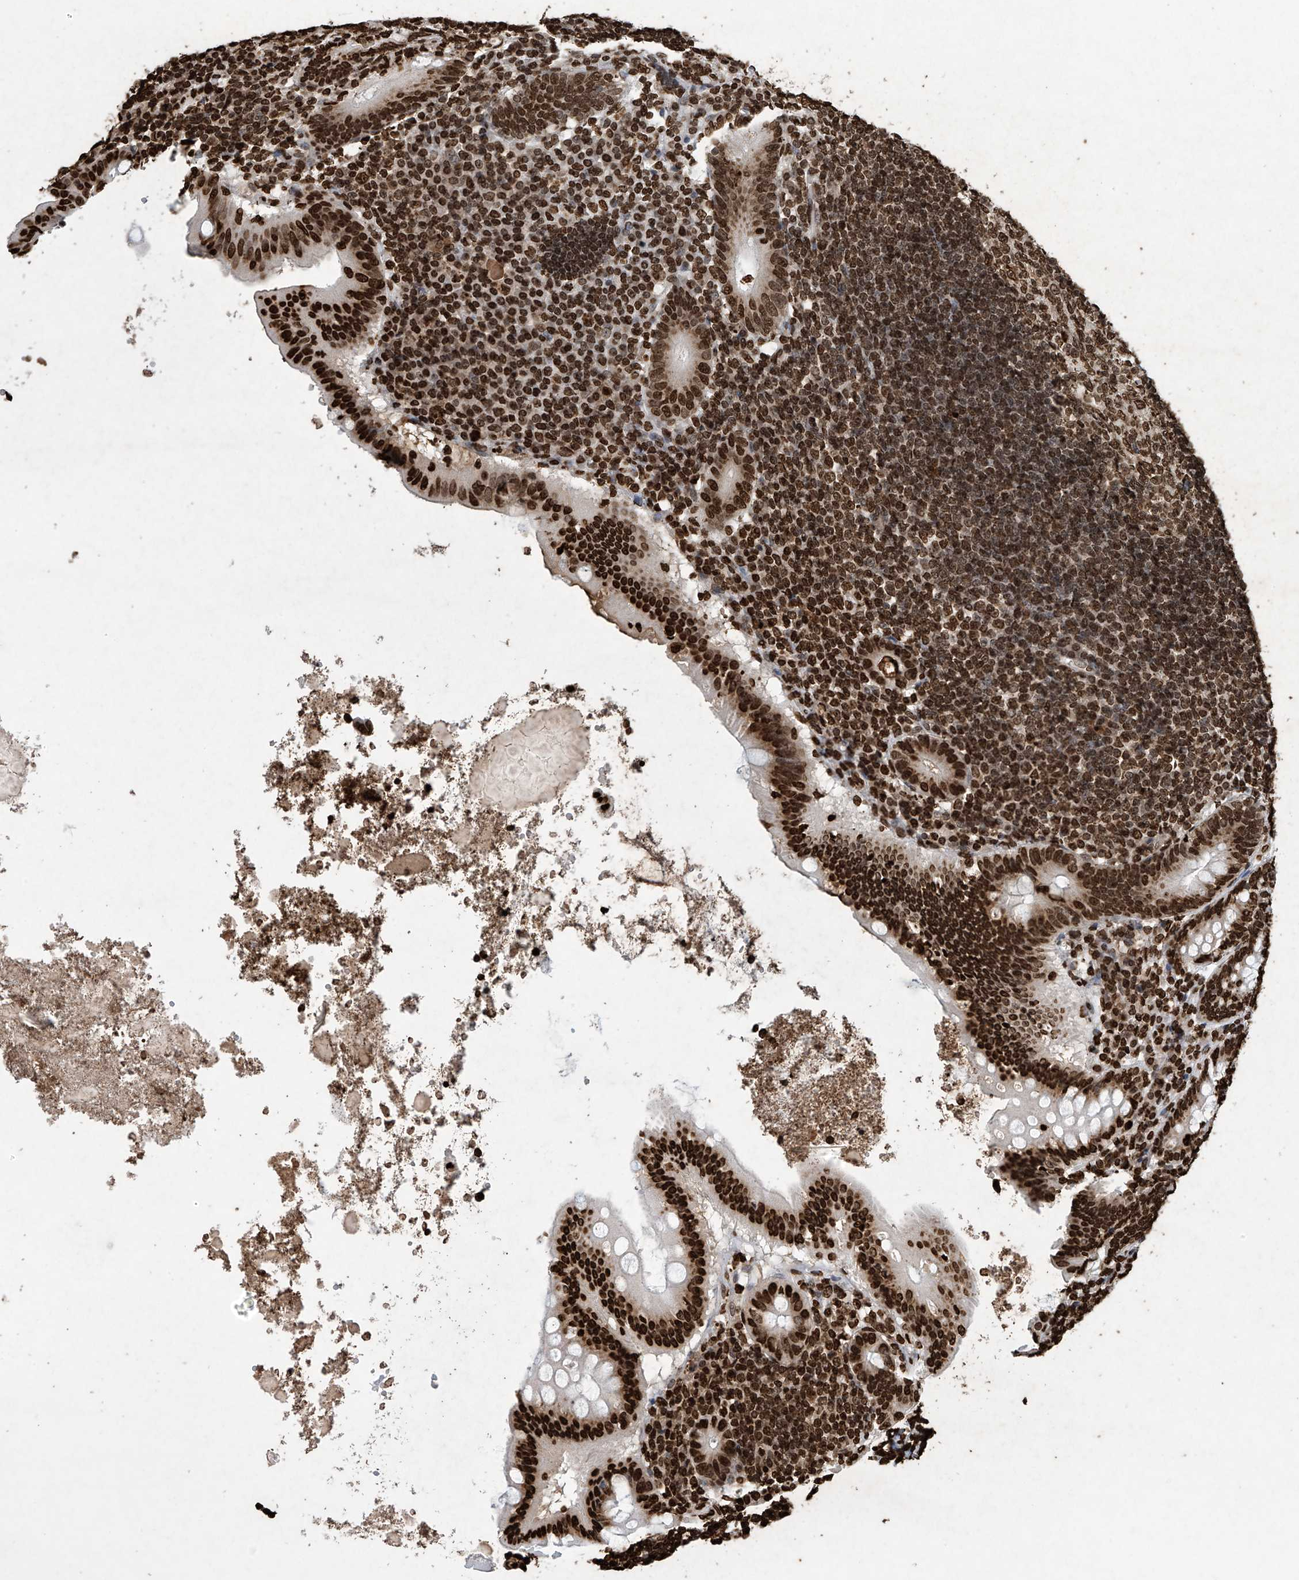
{"staining": {"intensity": "strong", "quantity": ">75%", "location": "nuclear"}, "tissue": "appendix", "cell_type": "Glandular cells", "image_type": "normal", "snomed": [{"axis": "morphology", "description": "Normal tissue, NOS"}, {"axis": "topography", "description": "Appendix"}], "caption": "Protein expression by IHC demonstrates strong nuclear positivity in approximately >75% of glandular cells in normal appendix.", "gene": "H3", "patient": {"sex": "female", "age": 54}}